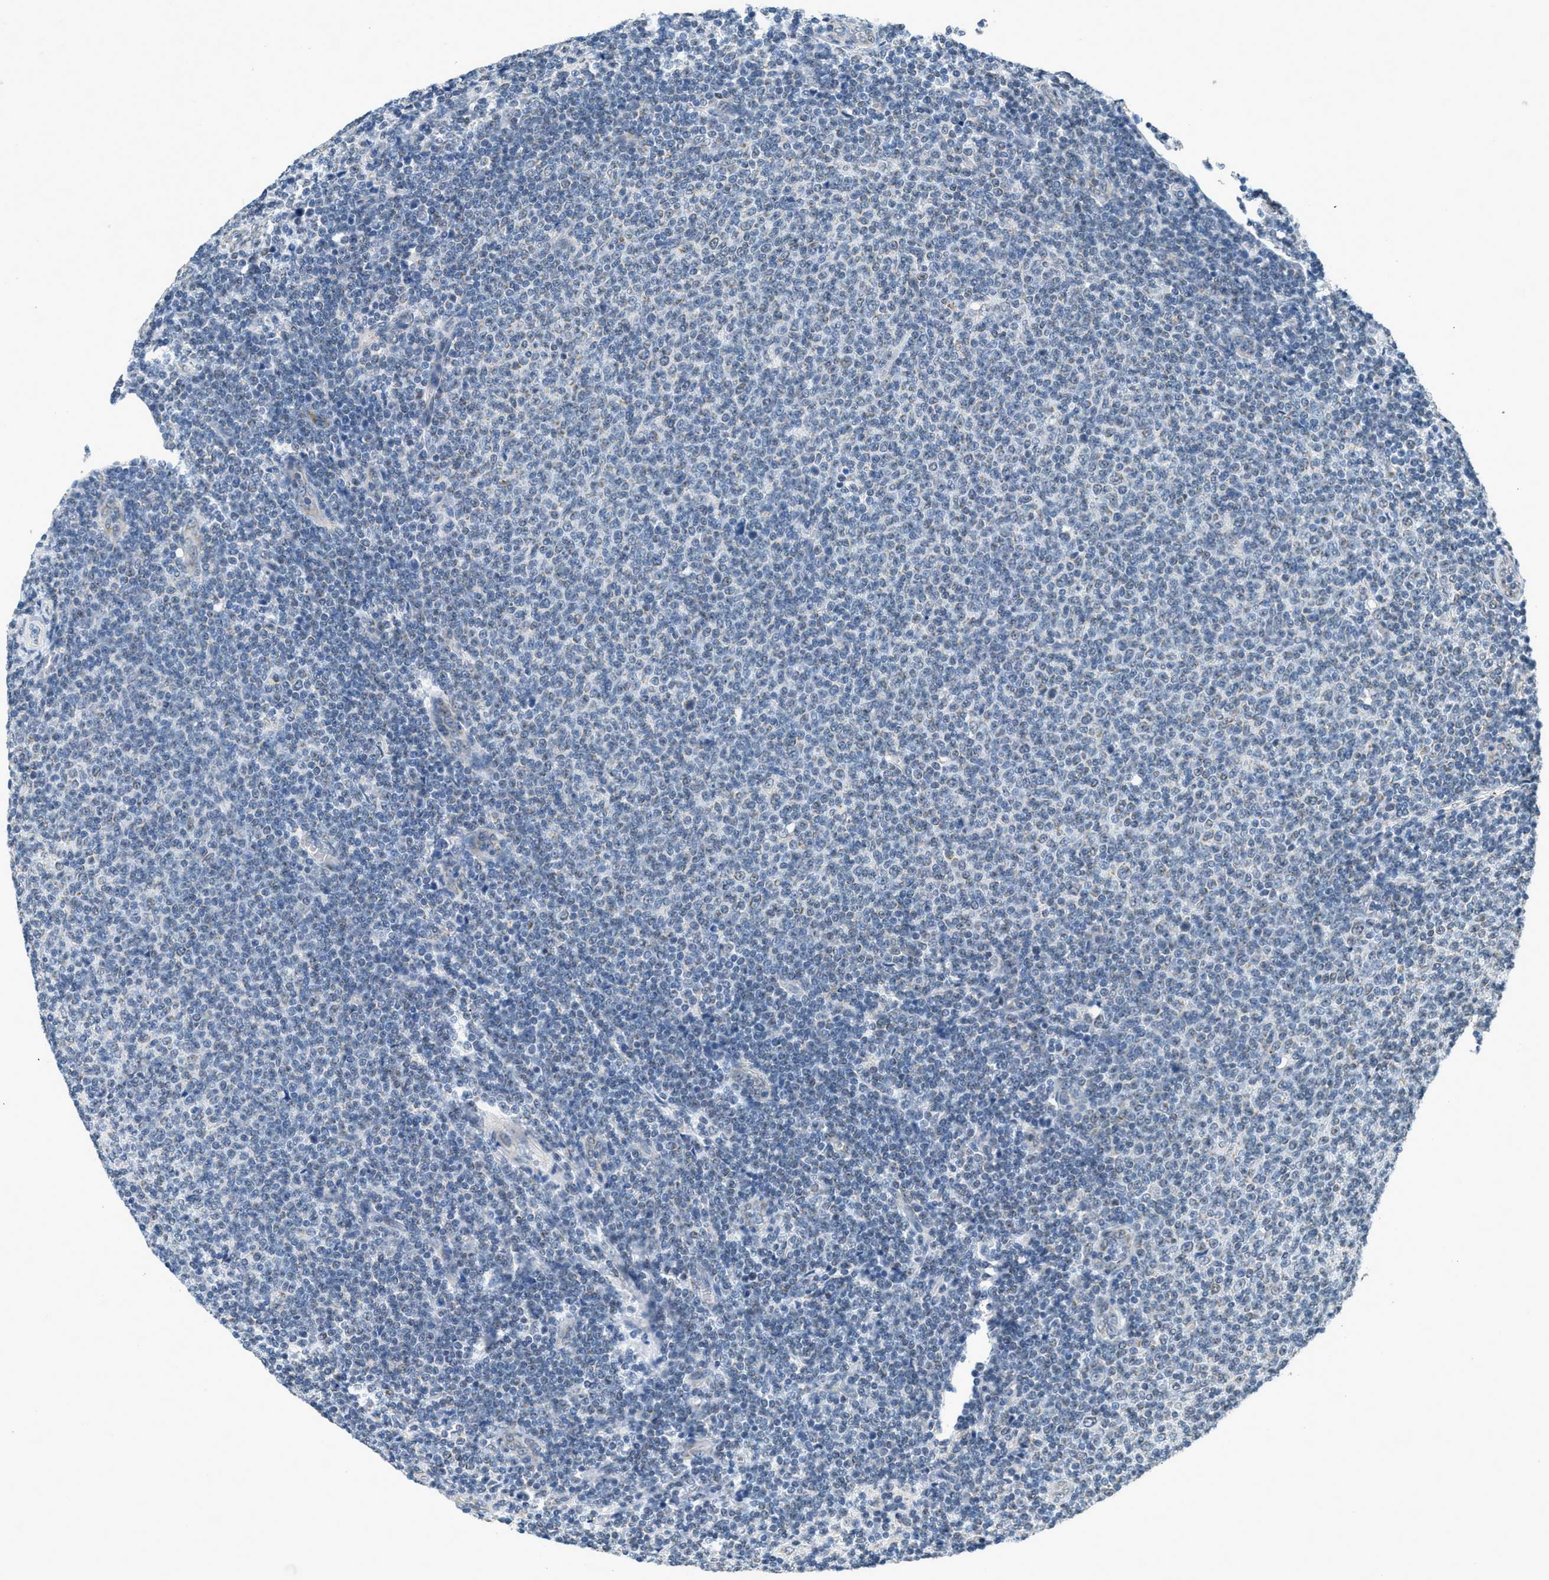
{"staining": {"intensity": "negative", "quantity": "none", "location": "none"}, "tissue": "lymphoma", "cell_type": "Tumor cells", "image_type": "cancer", "snomed": [{"axis": "morphology", "description": "Malignant lymphoma, non-Hodgkin's type, Low grade"}, {"axis": "topography", "description": "Lymph node"}], "caption": "High magnification brightfield microscopy of lymphoma stained with DAB (brown) and counterstained with hematoxylin (blue): tumor cells show no significant expression.", "gene": "TOMM70", "patient": {"sex": "male", "age": 66}}